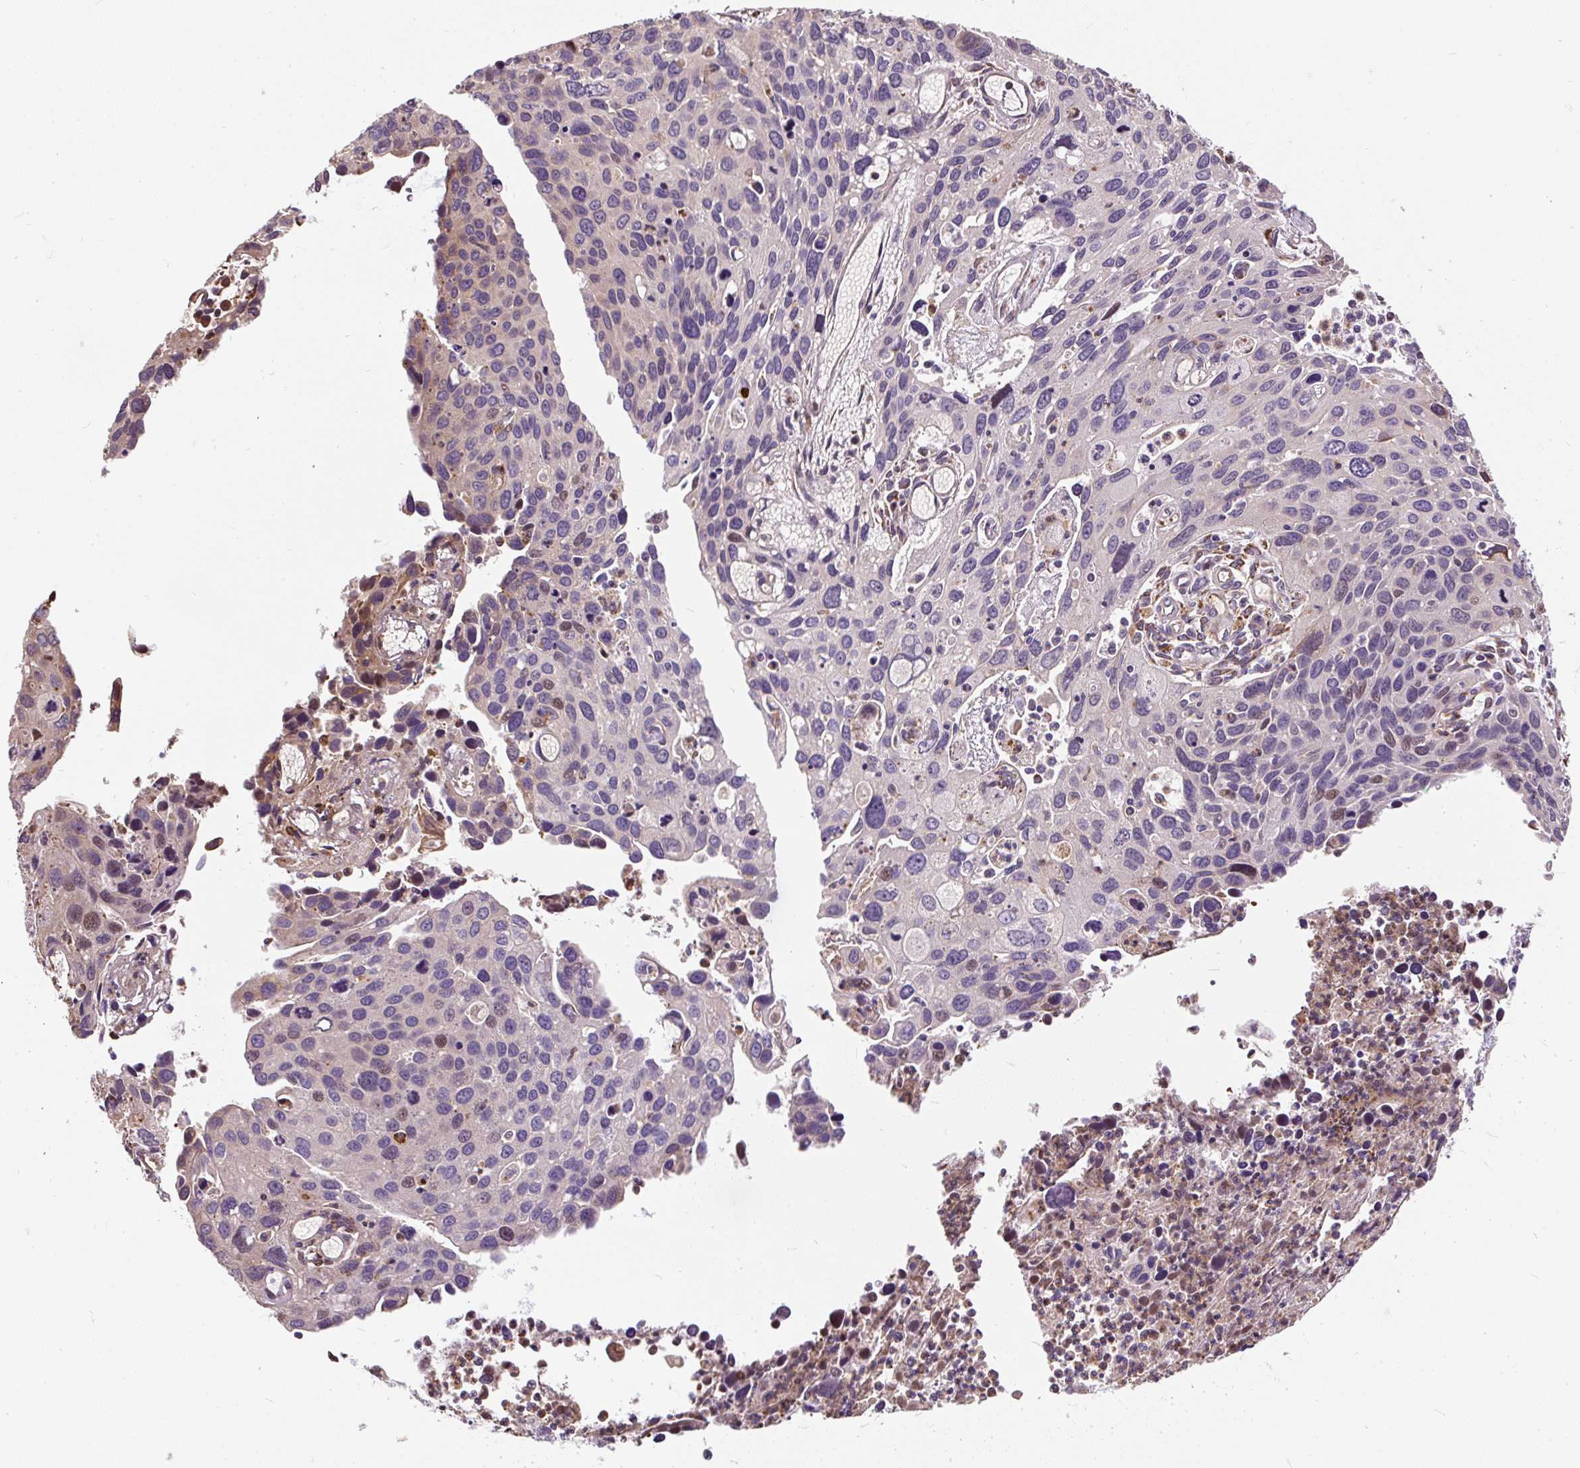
{"staining": {"intensity": "weak", "quantity": "<25%", "location": "nuclear"}, "tissue": "cervical cancer", "cell_type": "Tumor cells", "image_type": "cancer", "snomed": [{"axis": "morphology", "description": "Squamous cell carcinoma, NOS"}, {"axis": "topography", "description": "Cervix"}], "caption": "High power microscopy micrograph of an immunohistochemistry (IHC) photomicrograph of cervical squamous cell carcinoma, revealing no significant expression in tumor cells.", "gene": "PUS7L", "patient": {"sex": "female", "age": 55}}